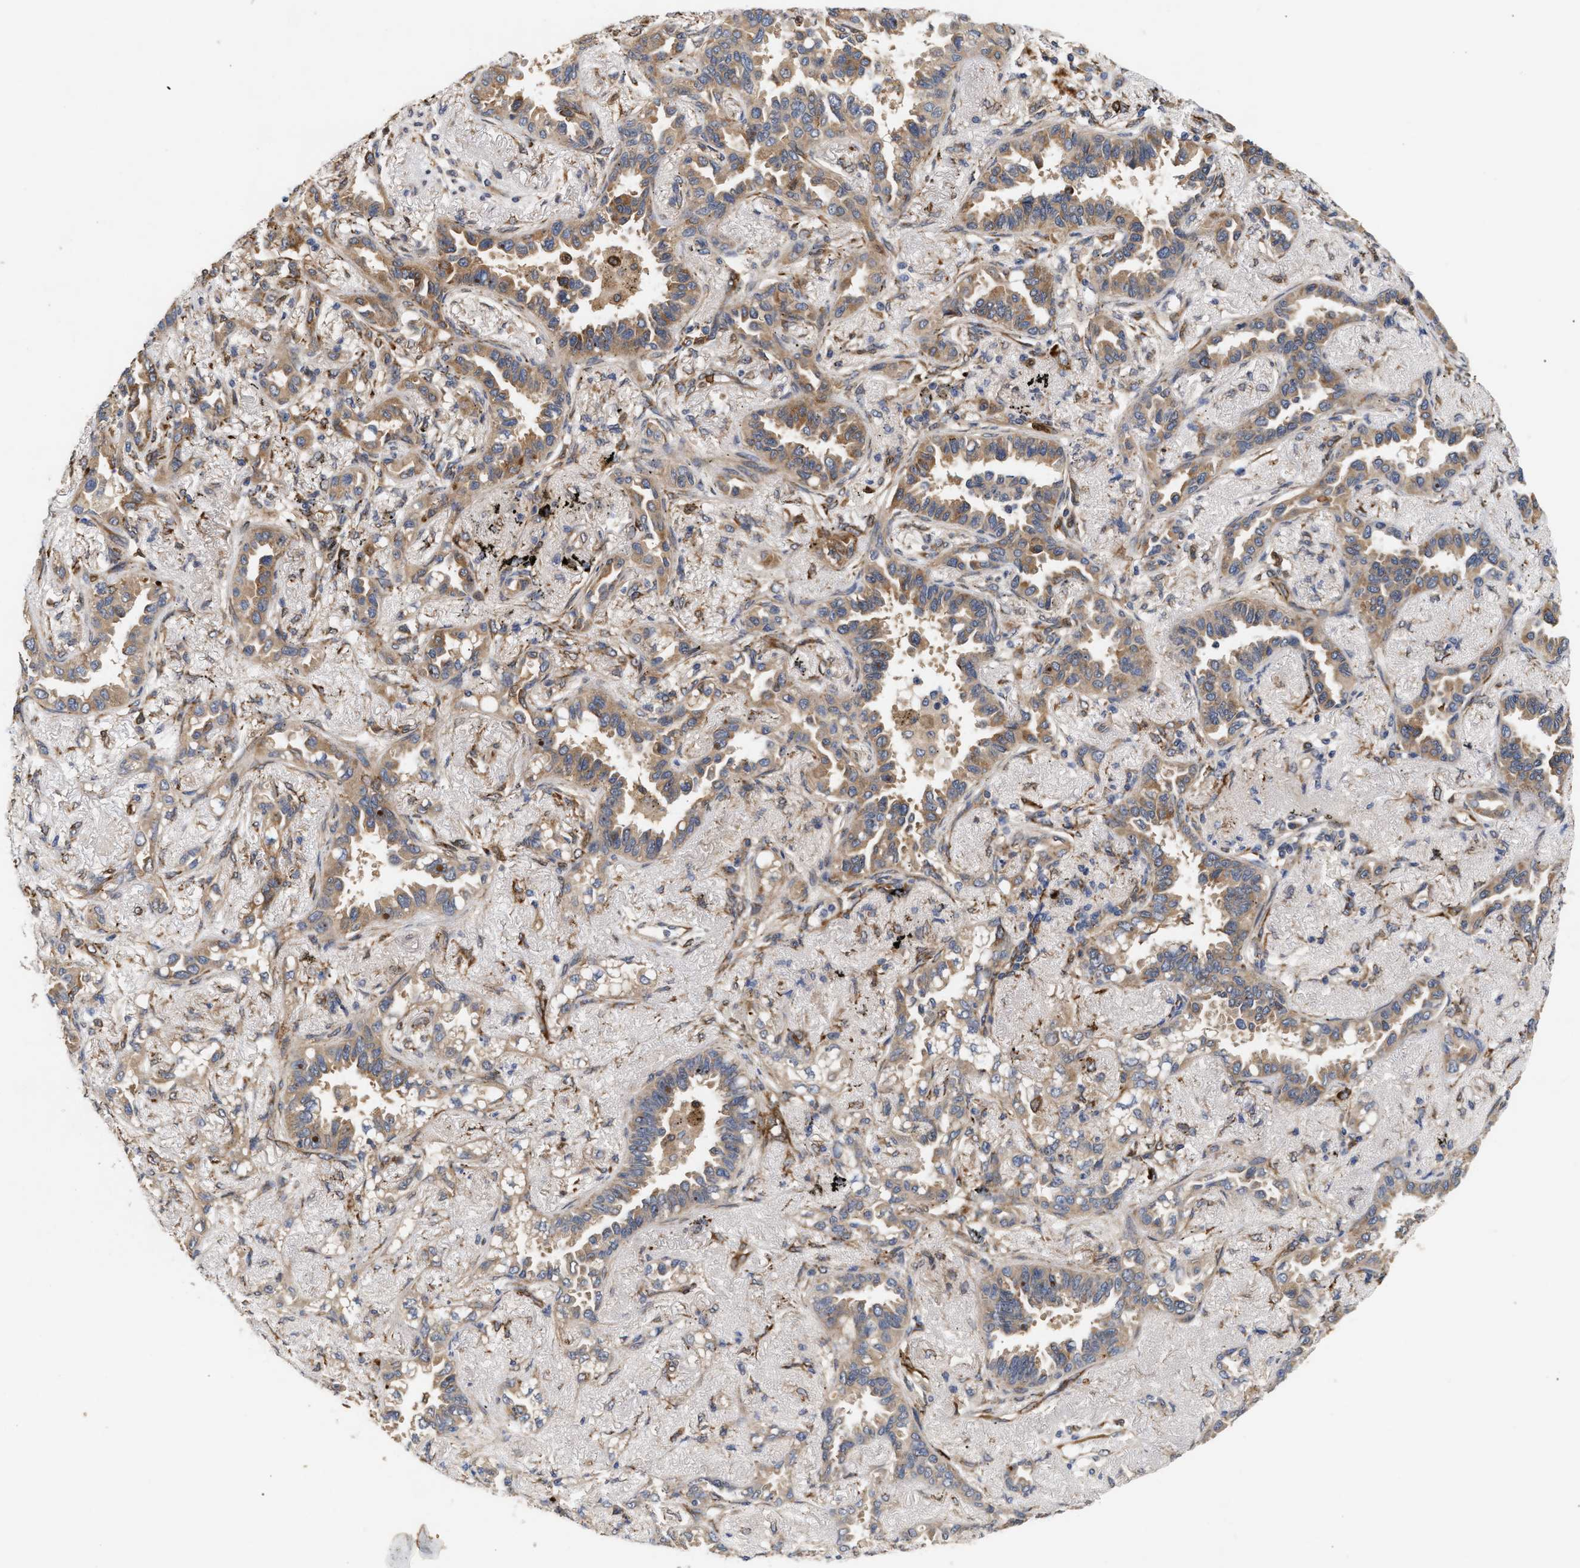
{"staining": {"intensity": "moderate", "quantity": ">75%", "location": "cytoplasmic/membranous"}, "tissue": "lung cancer", "cell_type": "Tumor cells", "image_type": "cancer", "snomed": [{"axis": "morphology", "description": "Adenocarcinoma, NOS"}, {"axis": "topography", "description": "Lung"}], "caption": "DAB (3,3'-diaminobenzidine) immunohistochemical staining of lung cancer shows moderate cytoplasmic/membranous protein staining in about >75% of tumor cells. The staining was performed using DAB (3,3'-diaminobenzidine) to visualize the protein expression in brown, while the nuclei were stained in blue with hematoxylin (Magnification: 20x).", "gene": "PLCD1", "patient": {"sex": "male", "age": 59}}